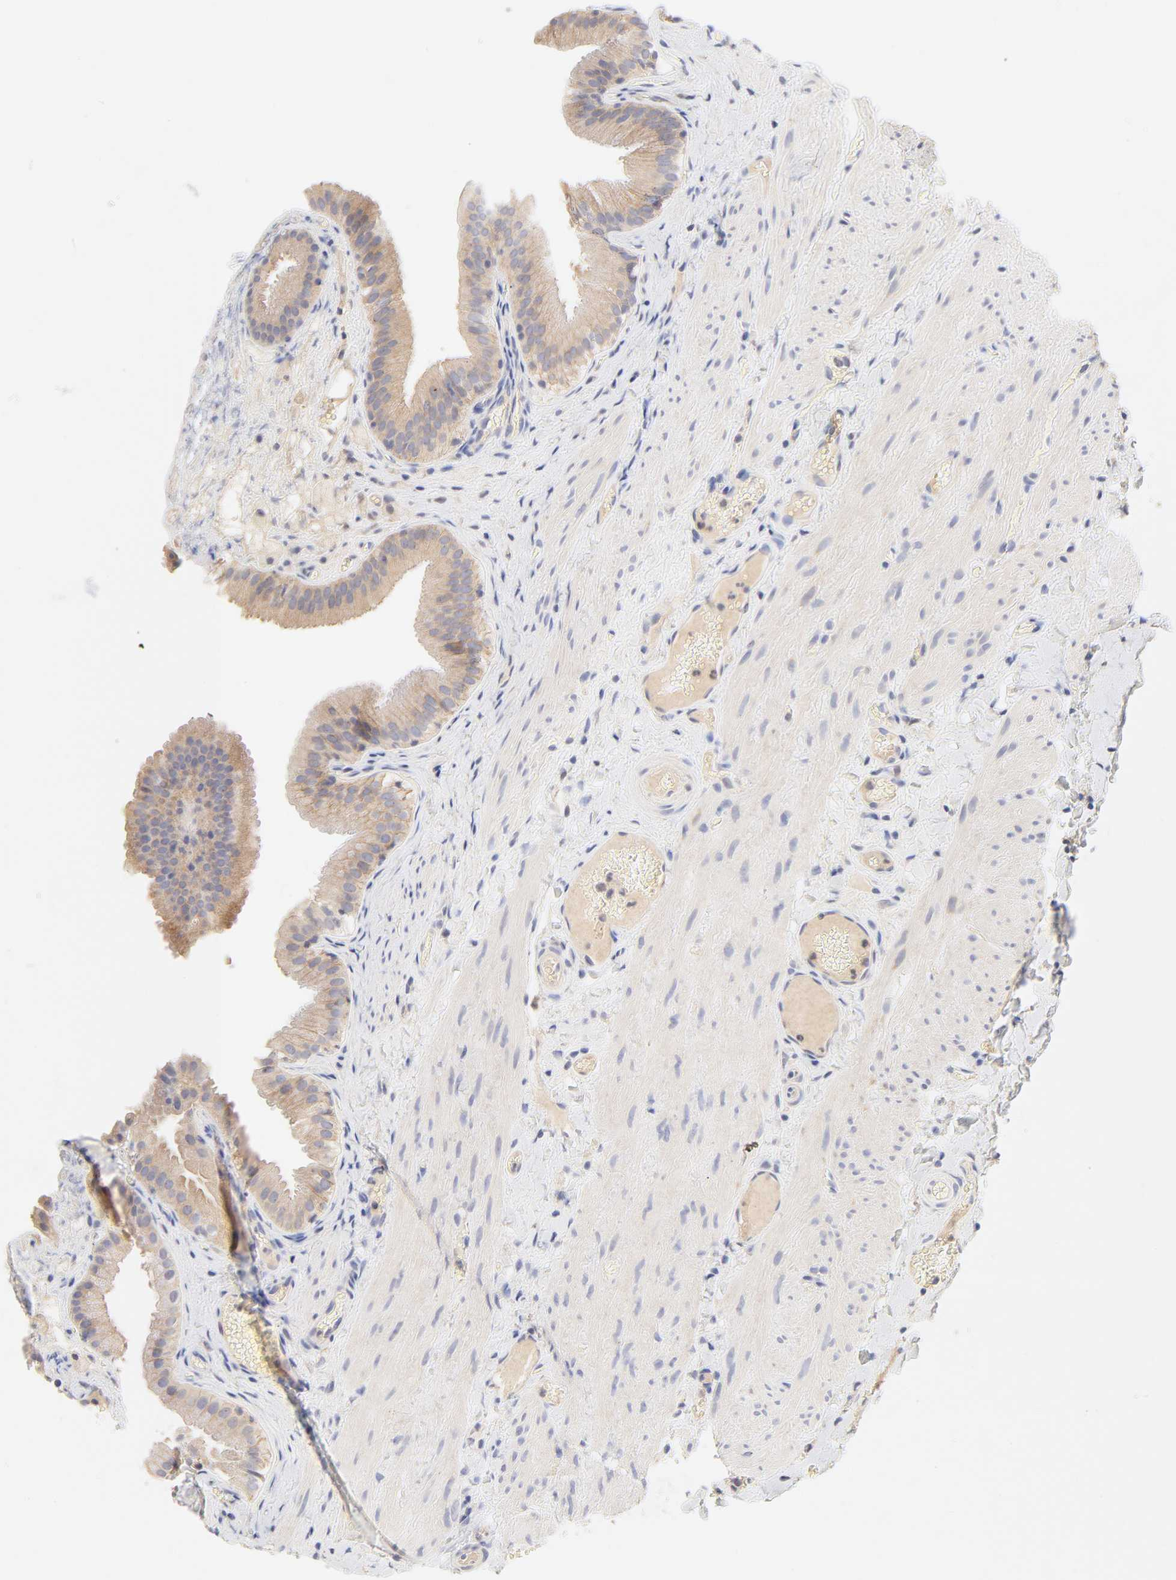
{"staining": {"intensity": "weak", "quantity": ">75%", "location": "cytoplasmic/membranous"}, "tissue": "gallbladder", "cell_type": "Glandular cells", "image_type": "normal", "snomed": [{"axis": "morphology", "description": "Normal tissue, NOS"}, {"axis": "topography", "description": "Gallbladder"}], "caption": "Brown immunohistochemical staining in unremarkable gallbladder reveals weak cytoplasmic/membranous expression in approximately >75% of glandular cells.", "gene": "MTERF2", "patient": {"sex": "female", "age": 24}}